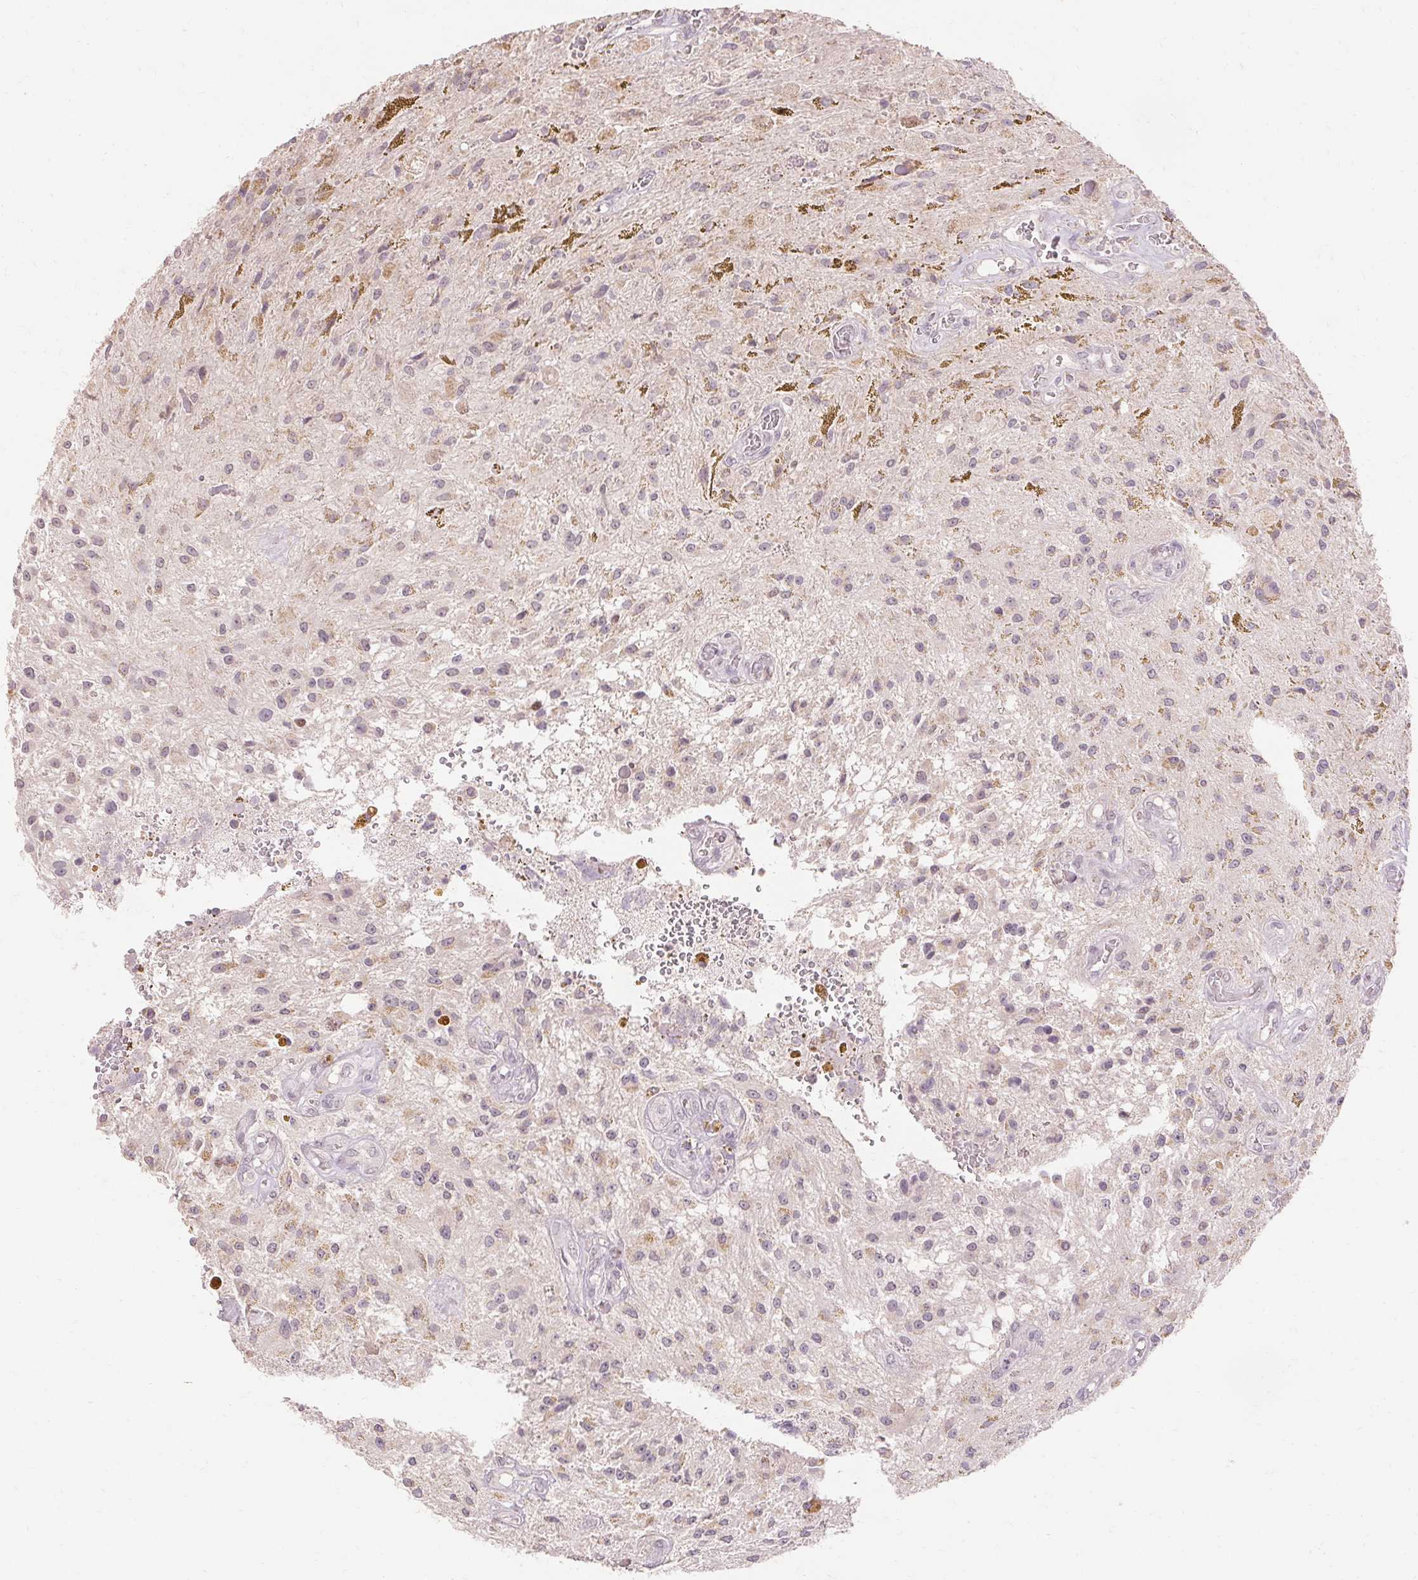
{"staining": {"intensity": "negative", "quantity": "none", "location": "none"}, "tissue": "glioma", "cell_type": "Tumor cells", "image_type": "cancer", "snomed": [{"axis": "morphology", "description": "Glioma, malignant, Low grade"}, {"axis": "topography", "description": "Cerebellum"}], "caption": "Histopathology image shows no protein positivity in tumor cells of glioma tissue.", "gene": "SKP2", "patient": {"sex": "female", "age": 14}}